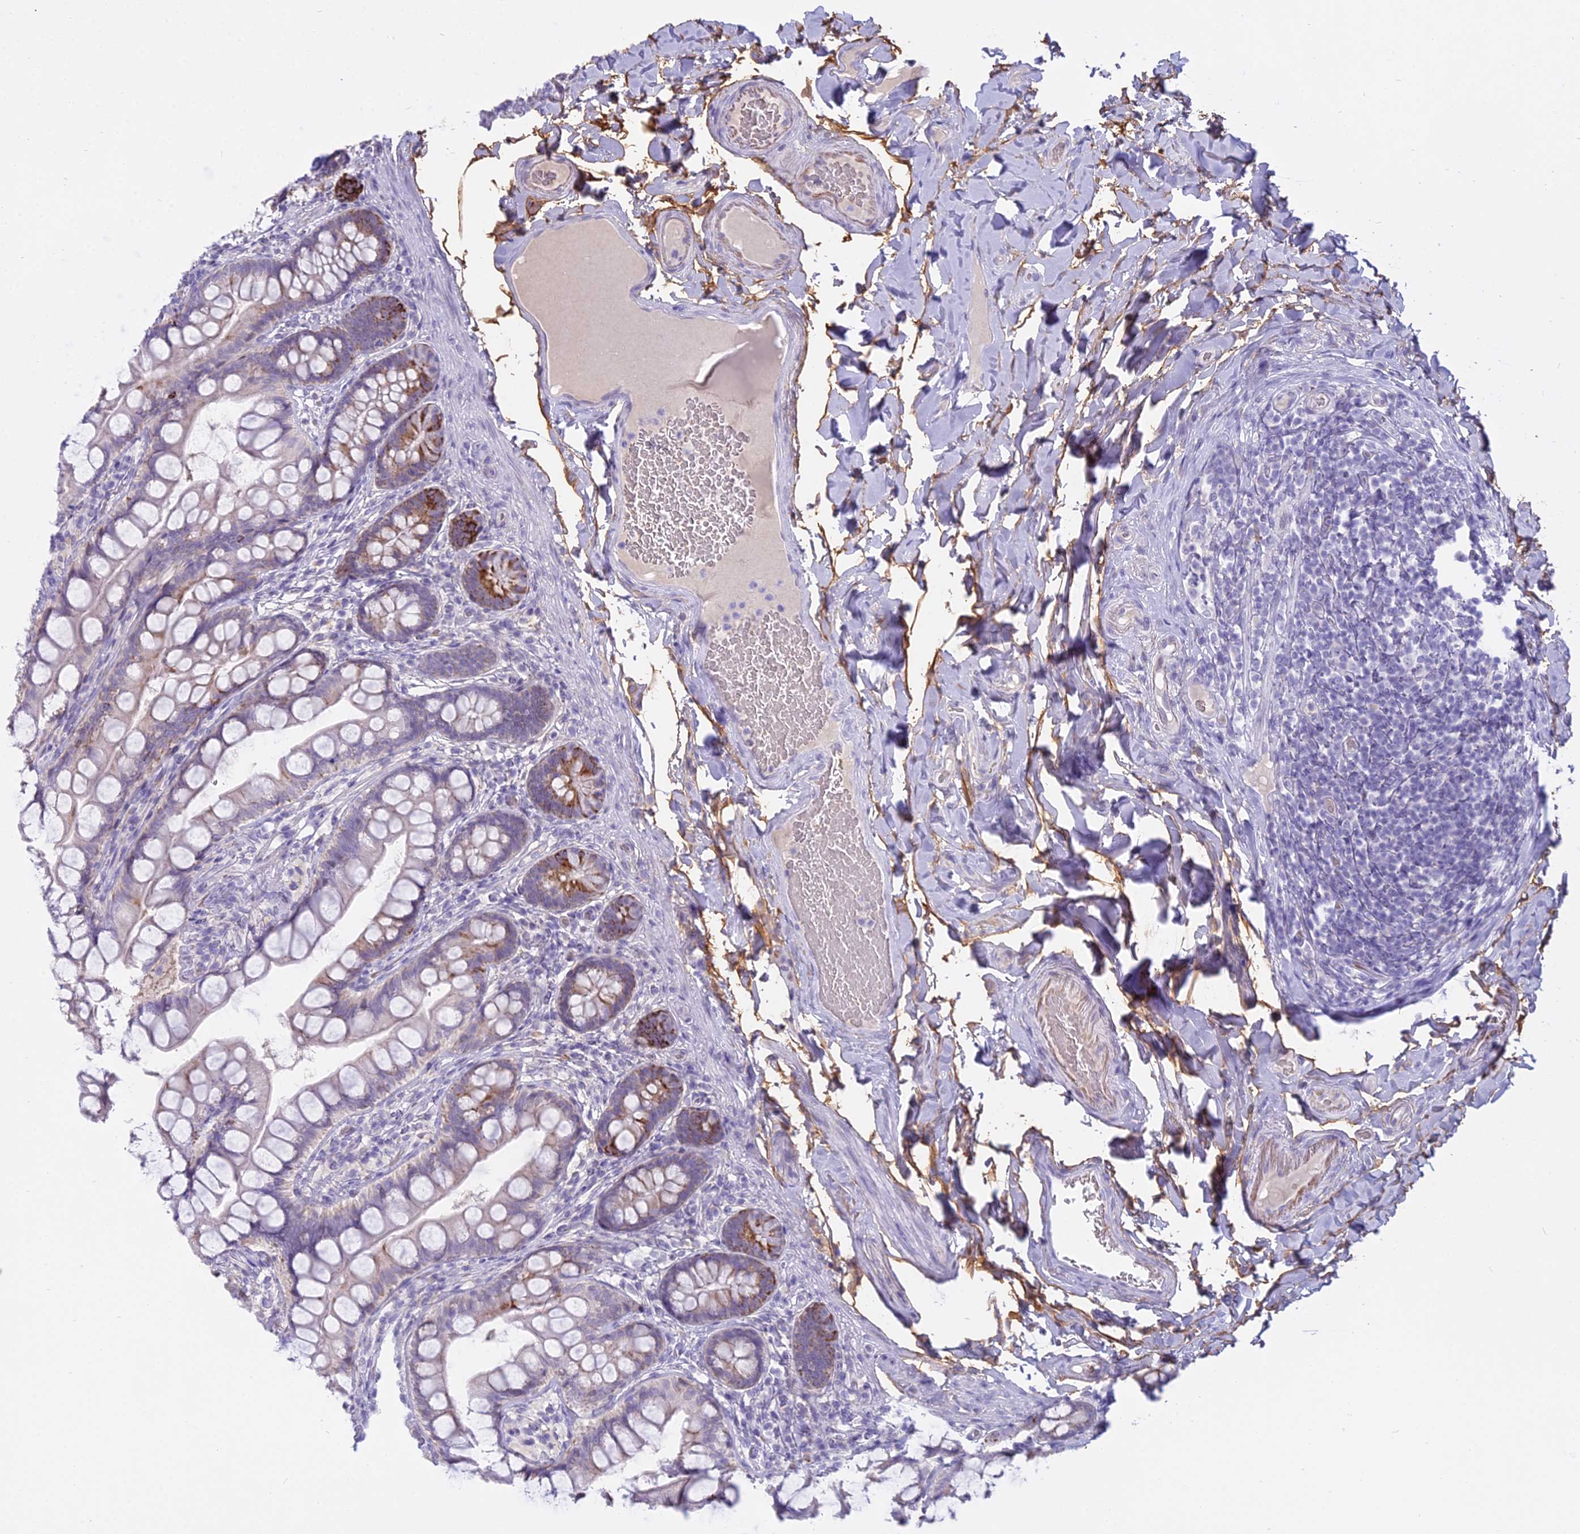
{"staining": {"intensity": "strong", "quantity": "25%-75%", "location": "cytoplasmic/membranous"}, "tissue": "small intestine", "cell_type": "Glandular cells", "image_type": "normal", "snomed": [{"axis": "morphology", "description": "Normal tissue, NOS"}, {"axis": "topography", "description": "Small intestine"}], "caption": "A high-resolution image shows immunohistochemistry staining of normal small intestine, which demonstrates strong cytoplasmic/membranous positivity in about 25%-75% of glandular cells. The staining was performed using DAB (3,3'-diaminobenzidine), with brown indicating positive protein expression. Nuclei are stained blue with hematoxylin.", "gene": "OSTN", "patient": {"sex": "male", "age": 70}}